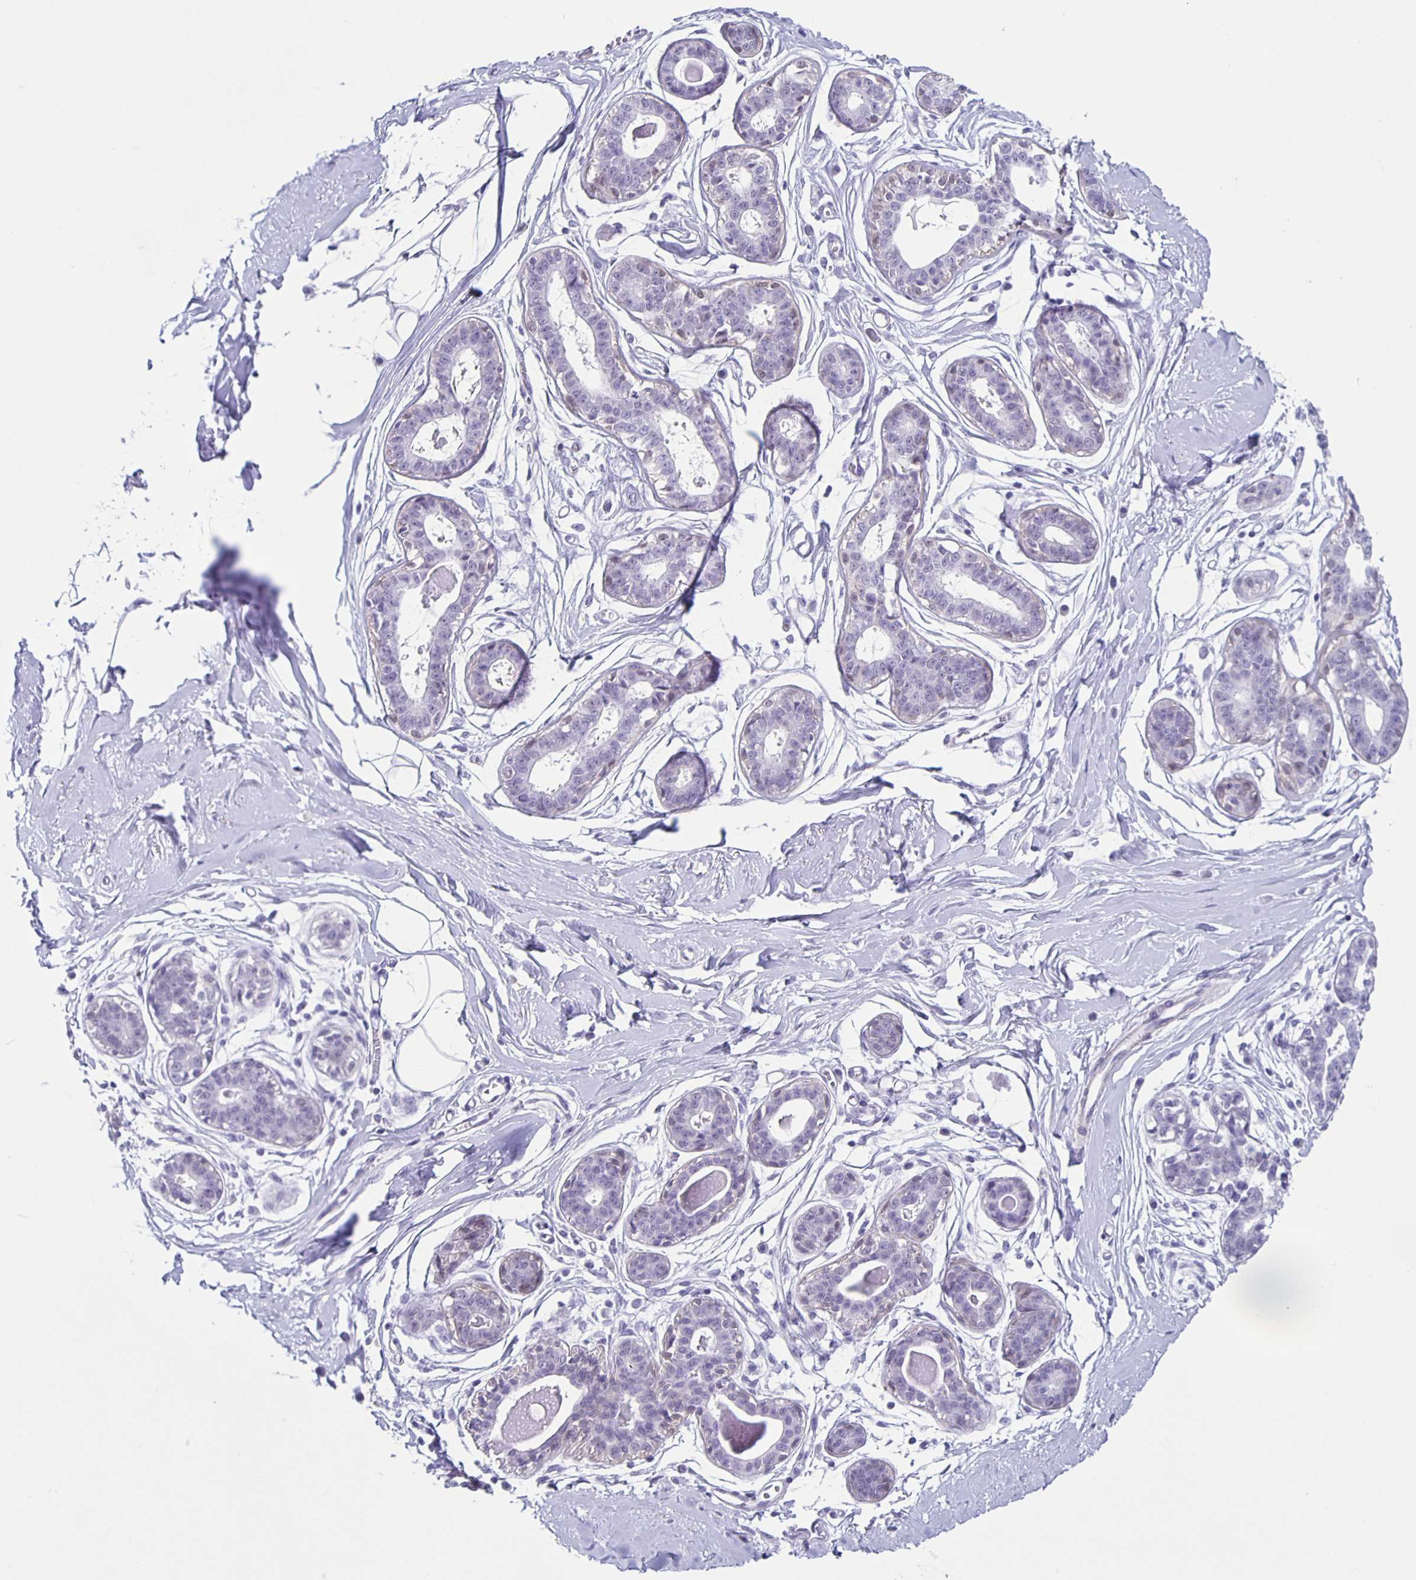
{"staining": {"intensity": "negative", "quantity": "none", "location": "none"}, "tissue": "breast", "cell_type": "Adipocytes", "image_type": "normal", "snomed": [{"axis": "morphology", "description": "Normal tissue, NOS"}, {"axis": "topography", "description": "Breast"}], "caption": "A high-resolution photomicrograph shows immunohistochemistry (IHC) staining of normal breast, which exhibits no significant expression in adipocytes.", "gene": "TPPP", "patient": {"sex": "female", "age": 45}}